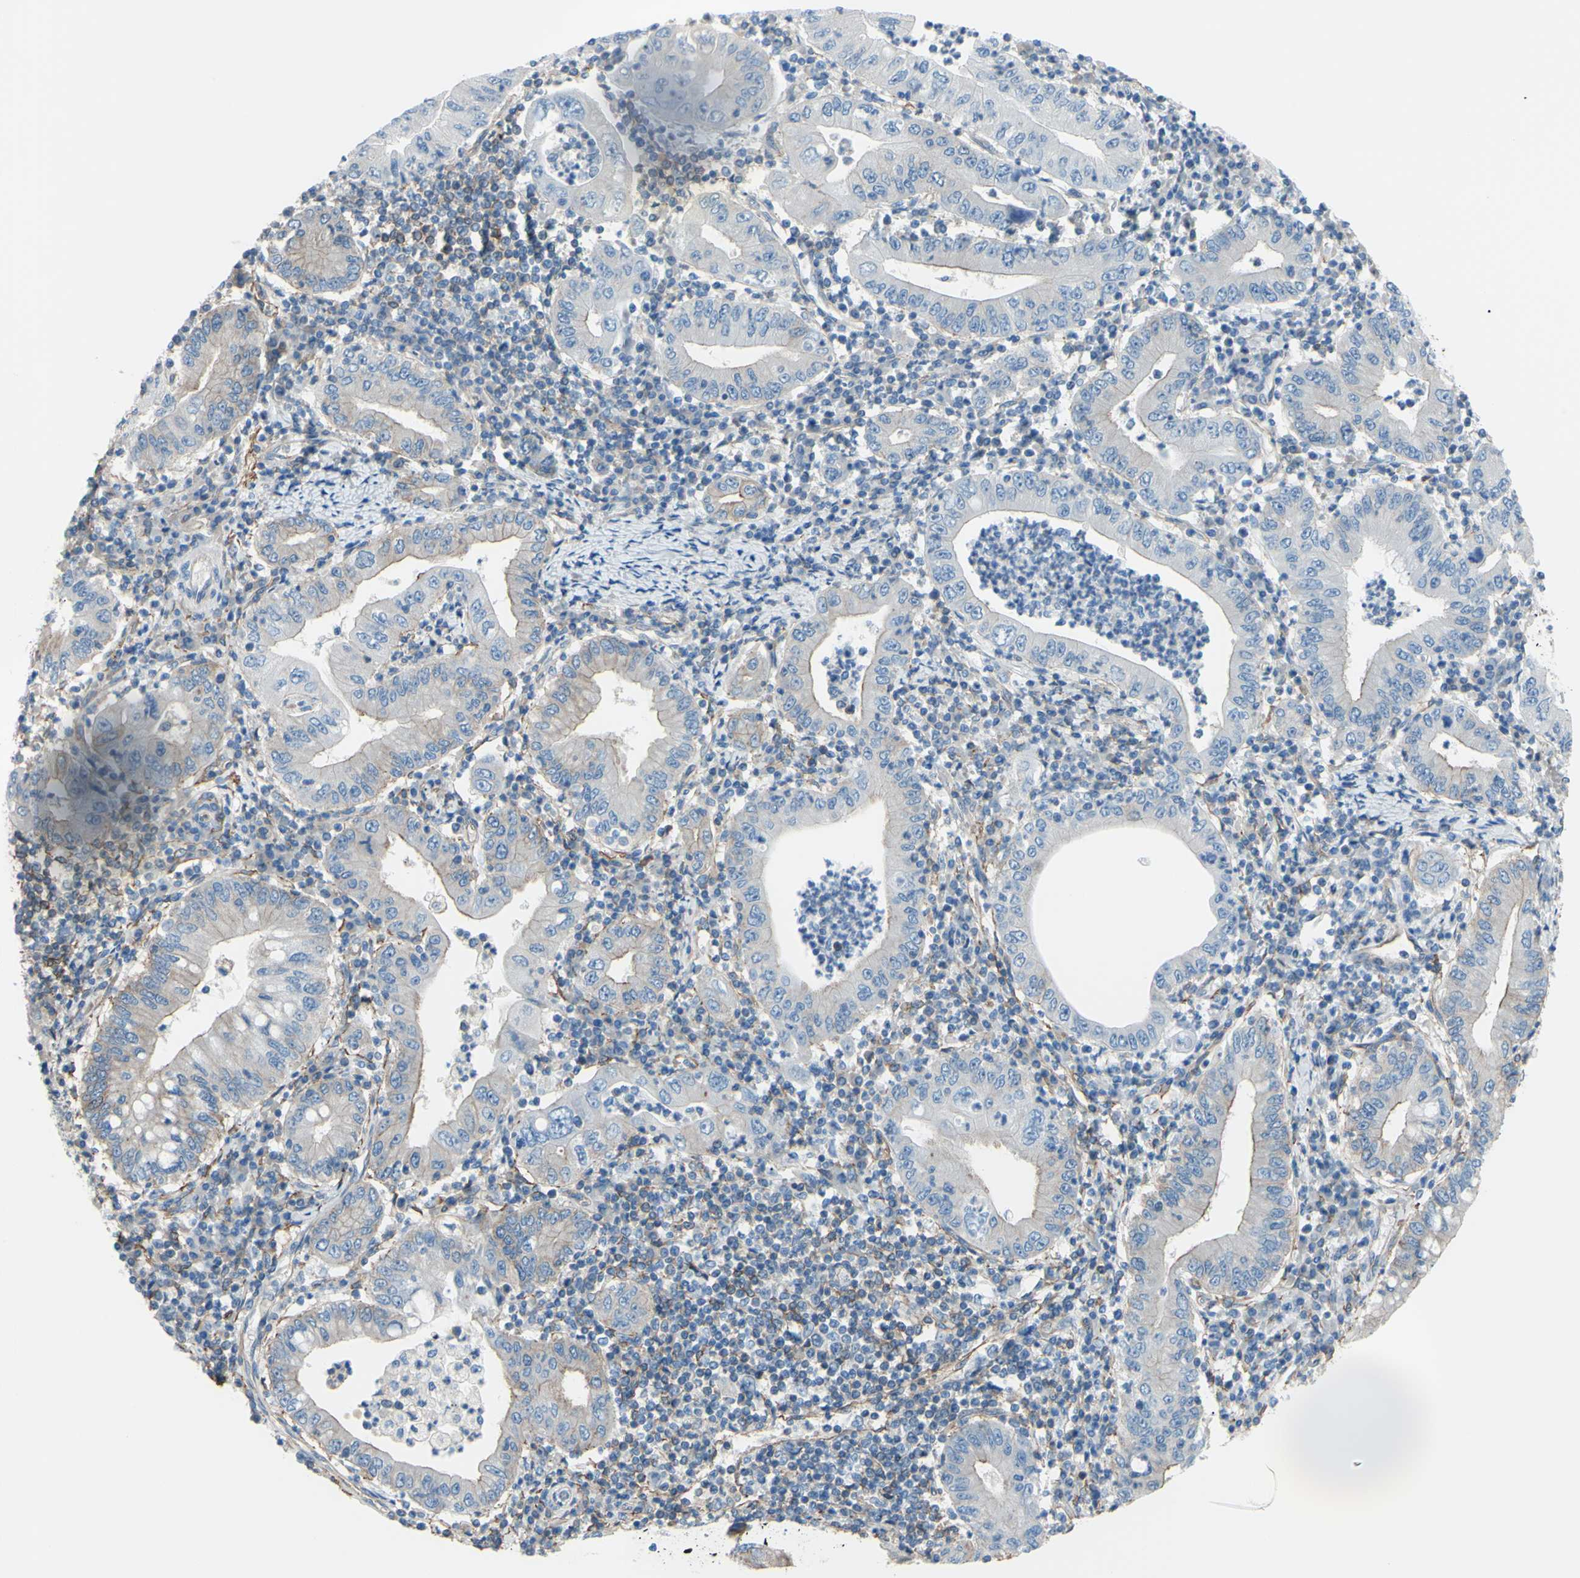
{"staining": {"intensity": "weak", "quantity": ">75%", "location": "cytoplasmic/membranous"}, "tissue": "stomach cancer", "cell_type": "Tumor cells", "image_type": "cancer", "snomed": [{"axis": "morphology", "description": "Normal tissue, NOS"}, {"axis": "morphology", "description": "Adenocarcinoma, NOS"}, {"axis": "topography", "description": "Esophagus"}, {"axis": "topography", "description": "Stomach, upper"}, {"axis": "topography", "description": "Peripheral nerve tissue"}], "caption": "Tumor cells reveal low levels of weak cytoplasmic/membranous expression in approximately >75% of cells in human stomach cancer (adenocarcinoma).", "gene": "ADD1", "patient": {"sex": "male", "age": 62}}